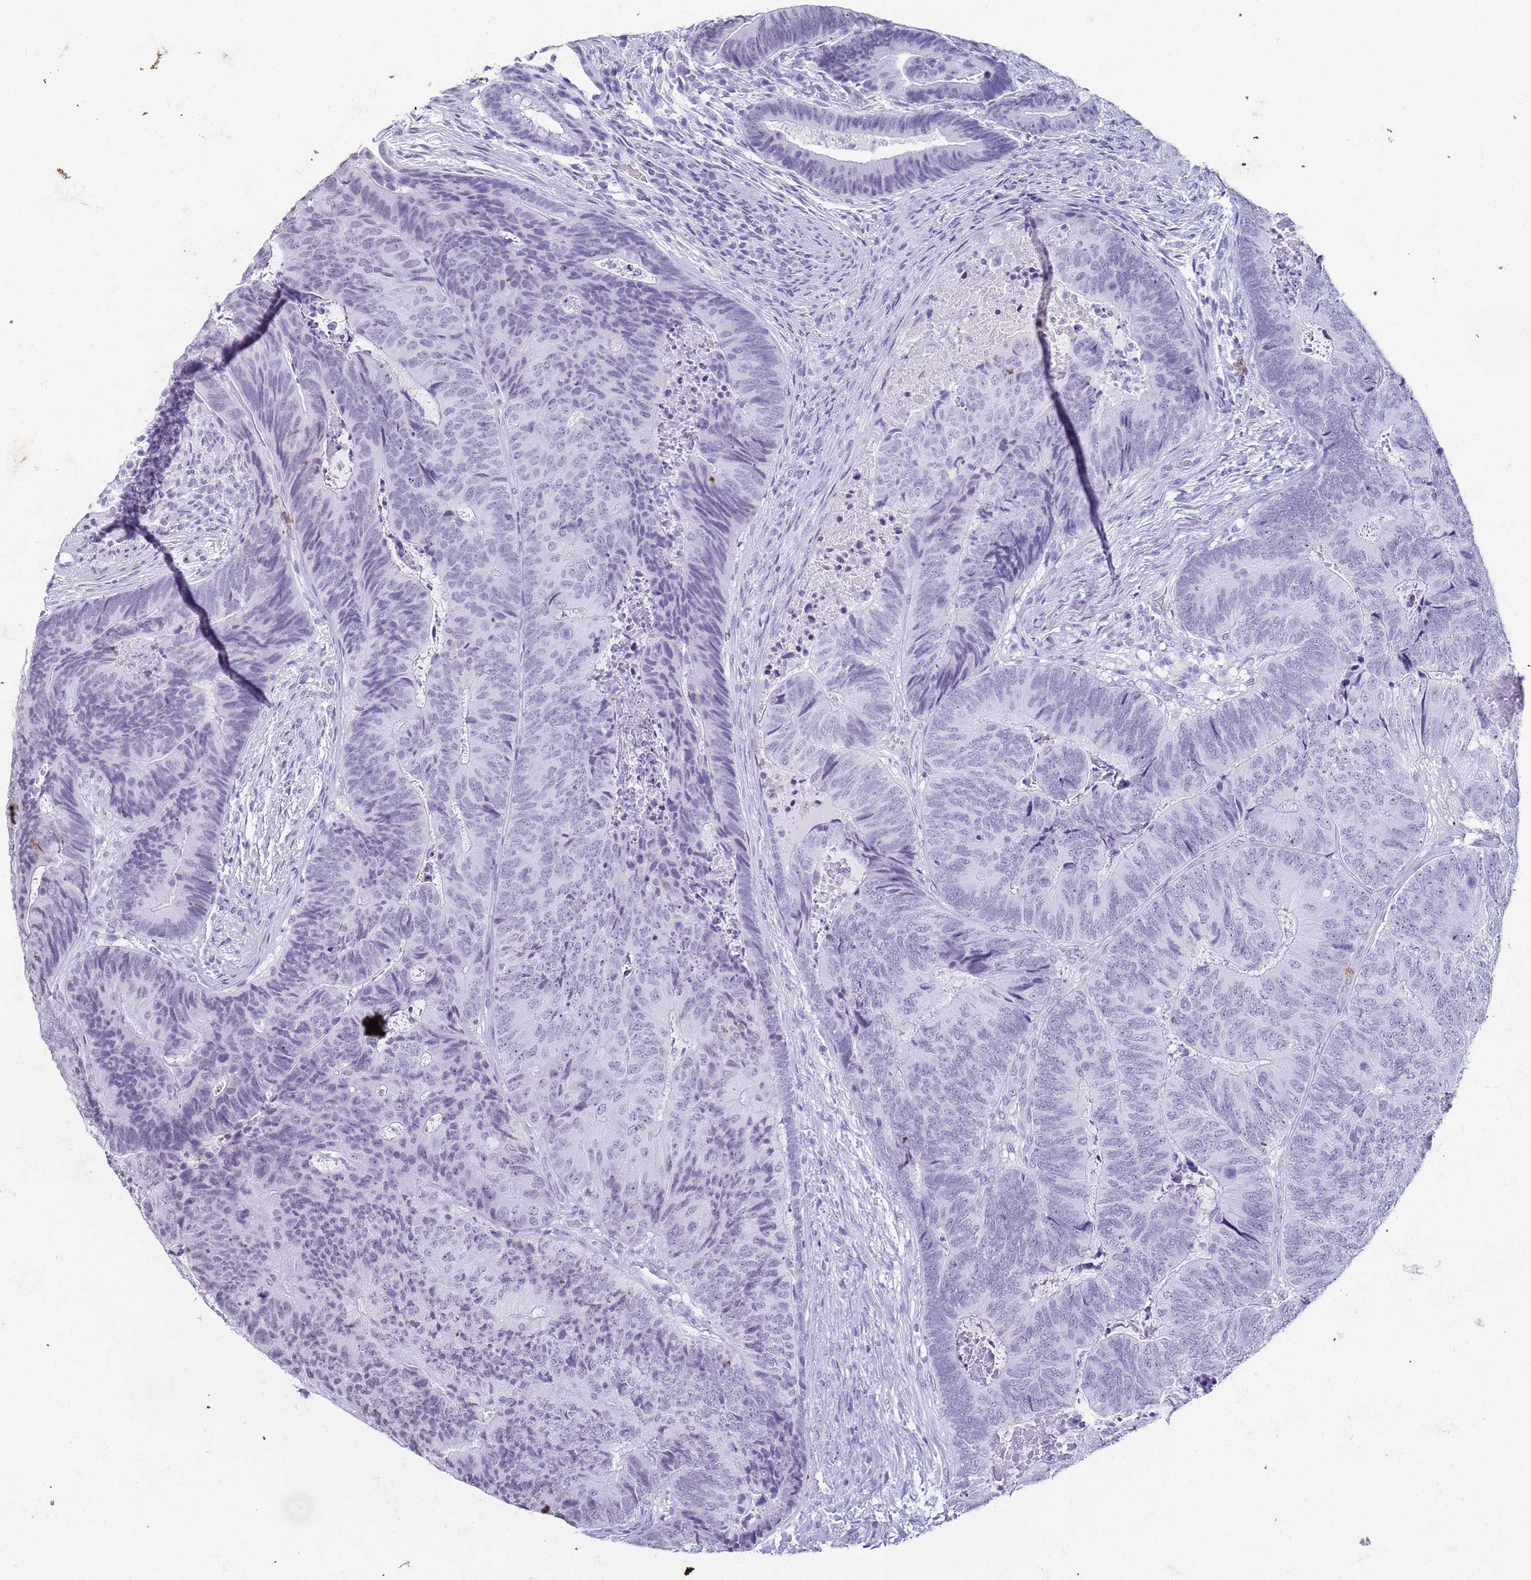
{"staining": {"intensity": "negative", "quantity": "none", "location": "none"}, "tissue": "colorectal cancer", "cell_type": "Tumor cells", "image_type": "cancer", "snomed": [{"axis": "morphology", "description": "Adenocarcinoma, NOS"}, {"axis": "topography", "description": "Colon"}], "caption": "Protein analysis of colorectal cancer (adenocarcinoma) reveals no significant expression in tumor cells.", "gene": "SLC7A9", "patient": {"sex": "female", "age": 67}}